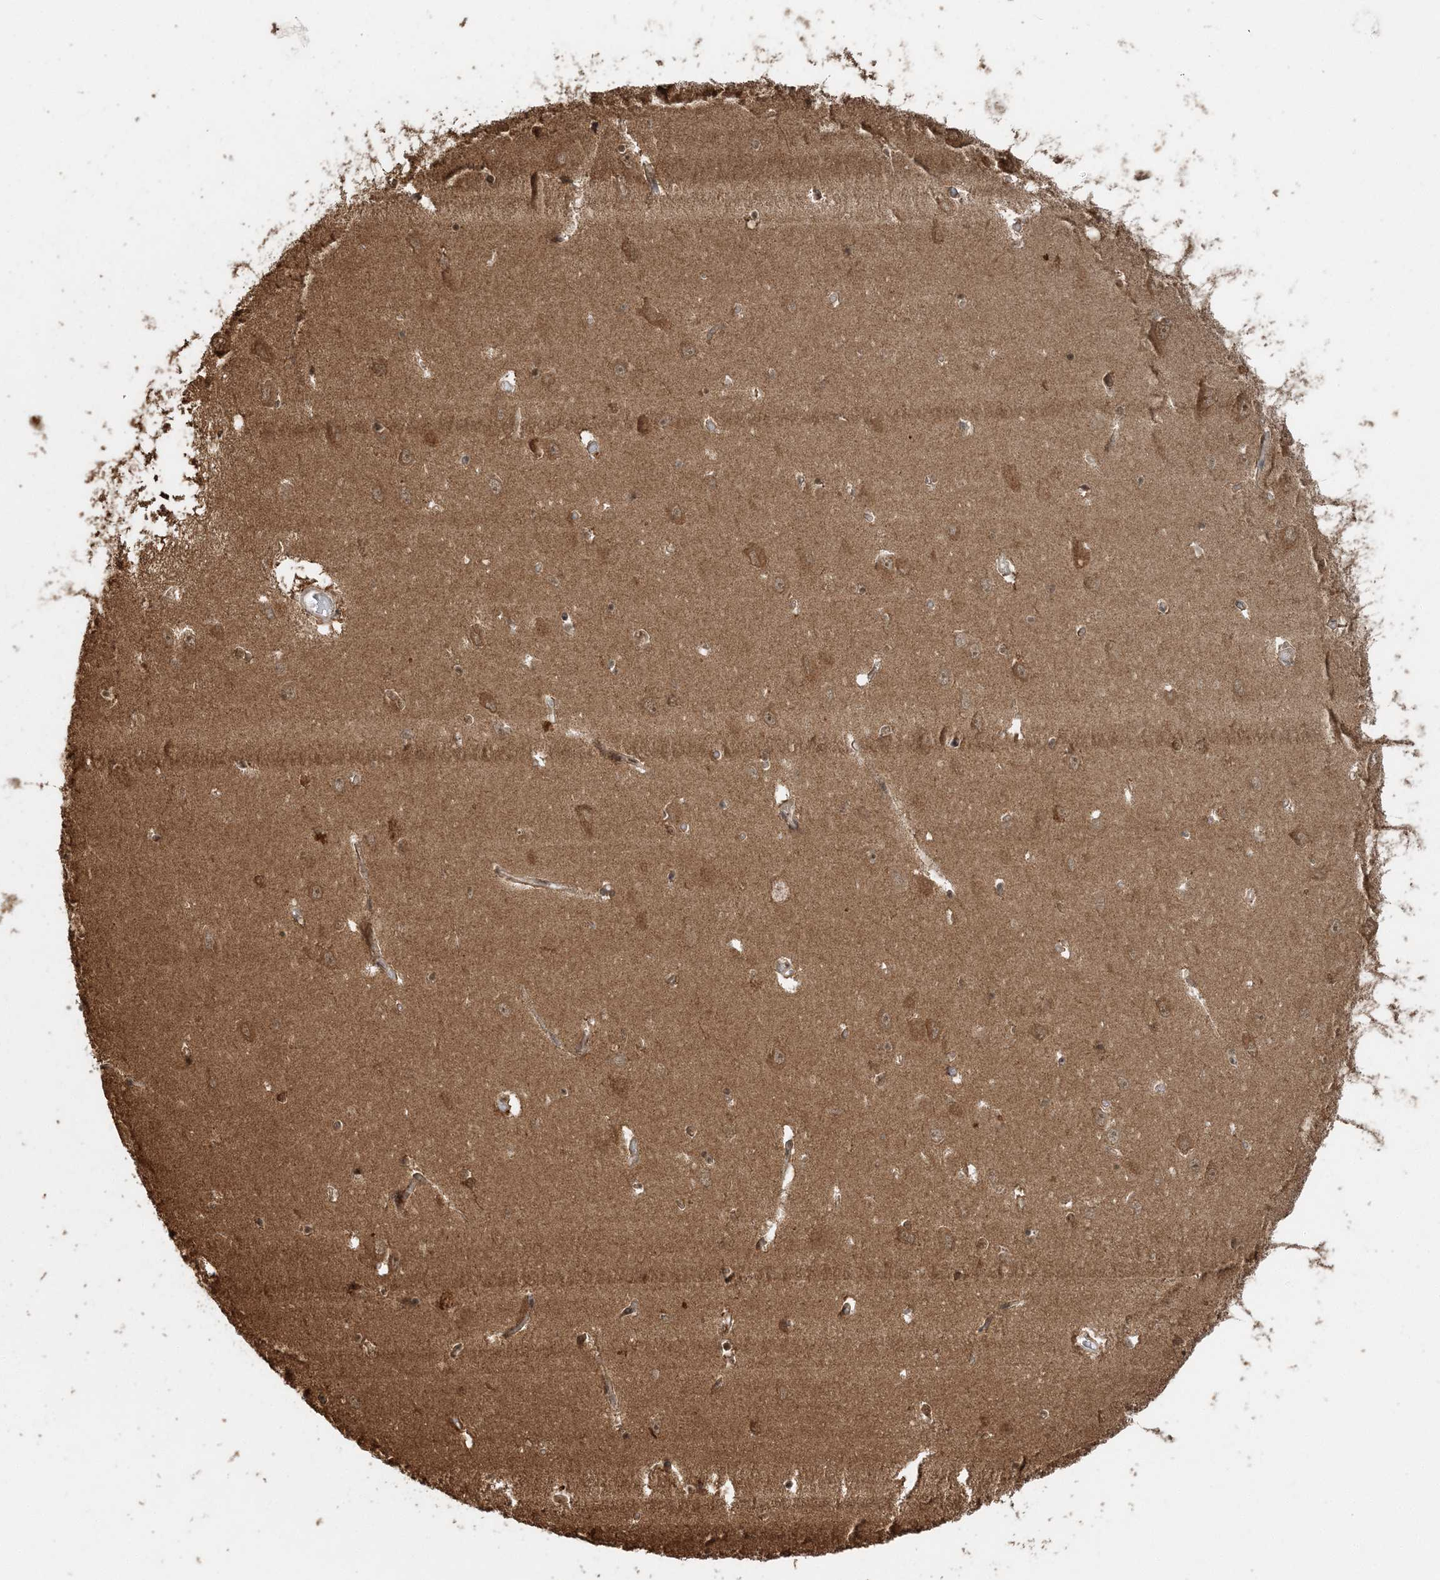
{"staining": {"intensity": "moderate", "quantity": "25%-75%", "location": "cytoplasmic/membranous"}, "tissue": "hippocampus", "cell_type": "Glial cells", "image_type": "normal", "snomed": [{"axis": "morphology", "description": "Normal tissue, NOS"}, {"axis": "topography", "description": "Hippocampus"}], "caption": "Immunohistochemical staining of unremarkable human hippocampus demonstrates moderate cytoplasmic/membranous protein expression in about 25%-75% of glial cells.", "gene": "ARHGAP35", "patient": {"sex": "male", "age": 70}}